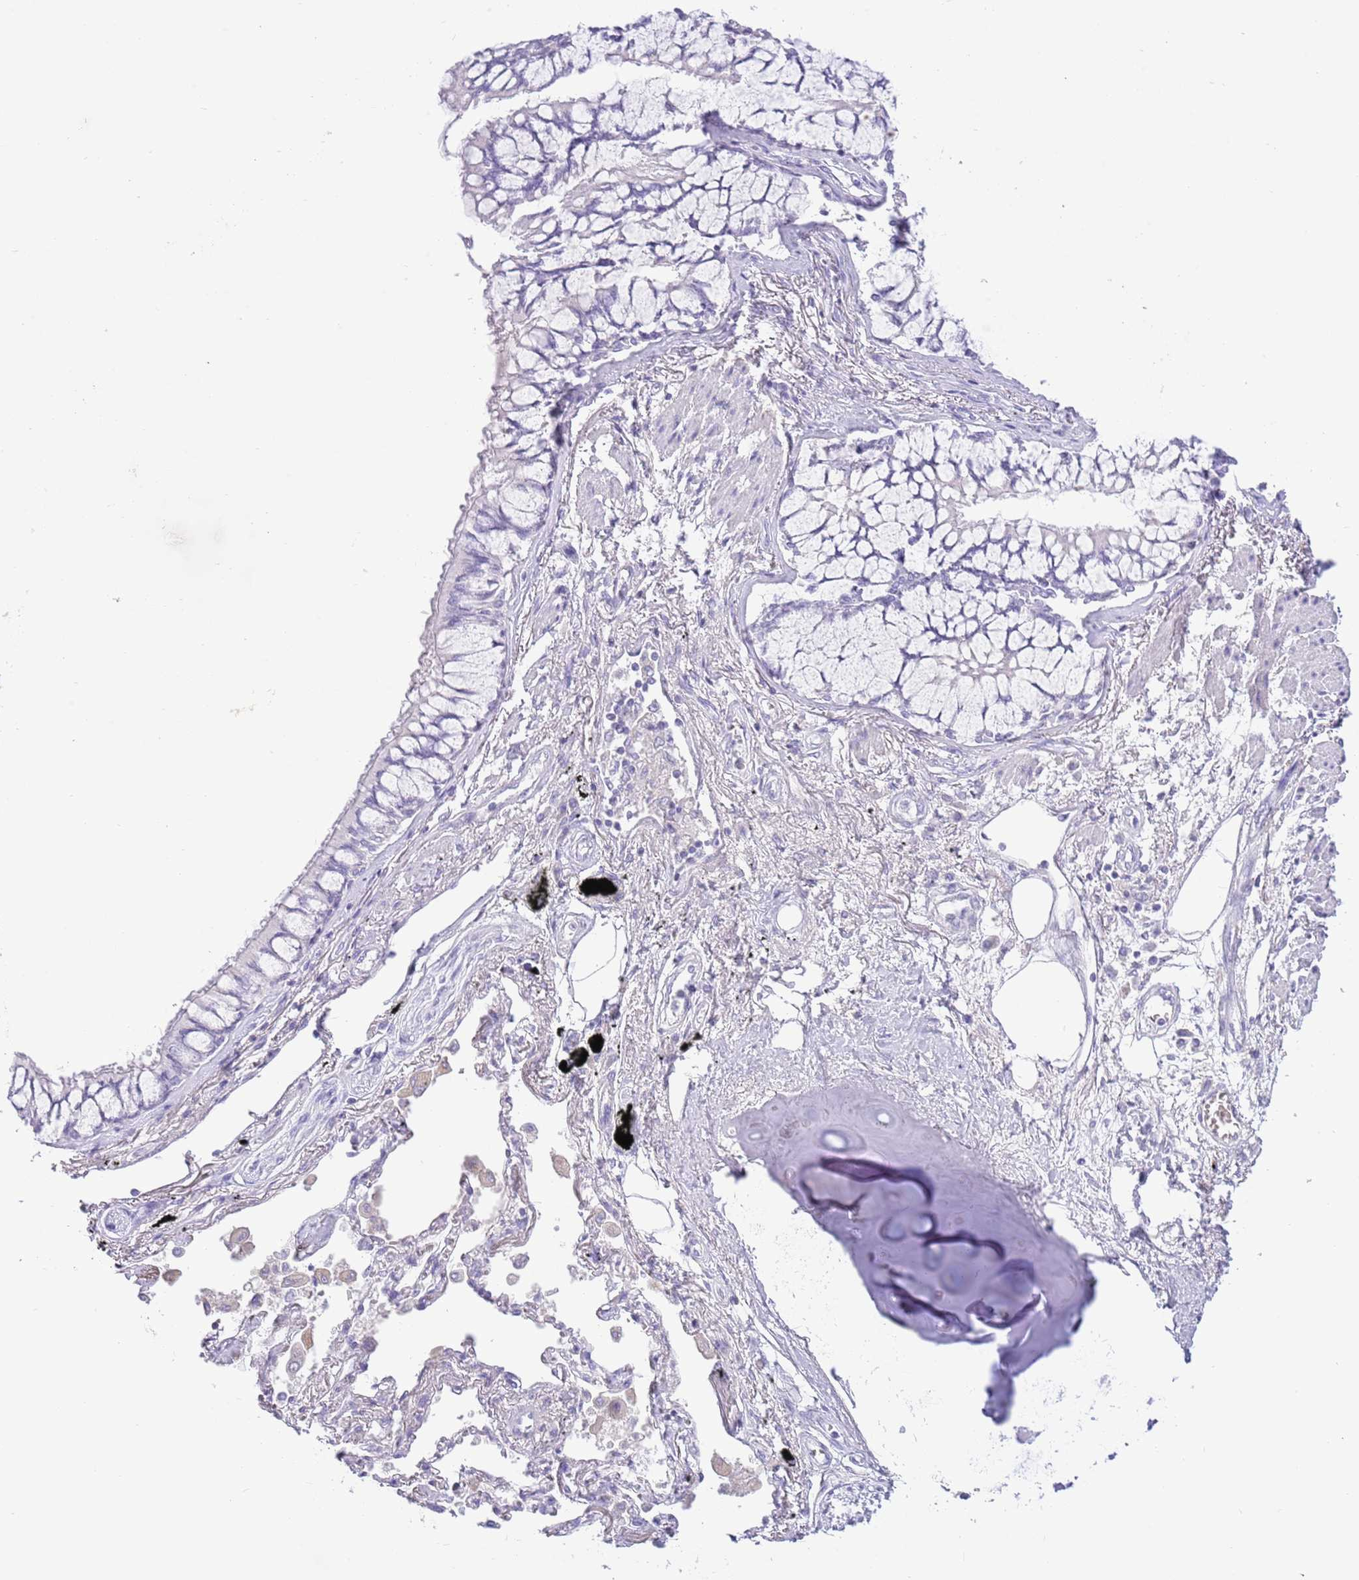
{"staining": {"intensity": "negative", "quantity": "none", "location": "none"}, "tissue": "lung cancer", "cell_type": "Tumor cells", "image_type": "cancer", "snomed": [{"axis": "morphology", "description": "Adenocarcinoma, NOS"}, {"axis": "topography", "description": "Lung"}], "caption": "Tumor cells show no significant positivity in adenocarcinoma (lung). (DAB immunohistochemistry visualized using brightfield microscopy, high magnification).", "gene": "TOX2", "patient": {"sex": "male", "age": 67}}